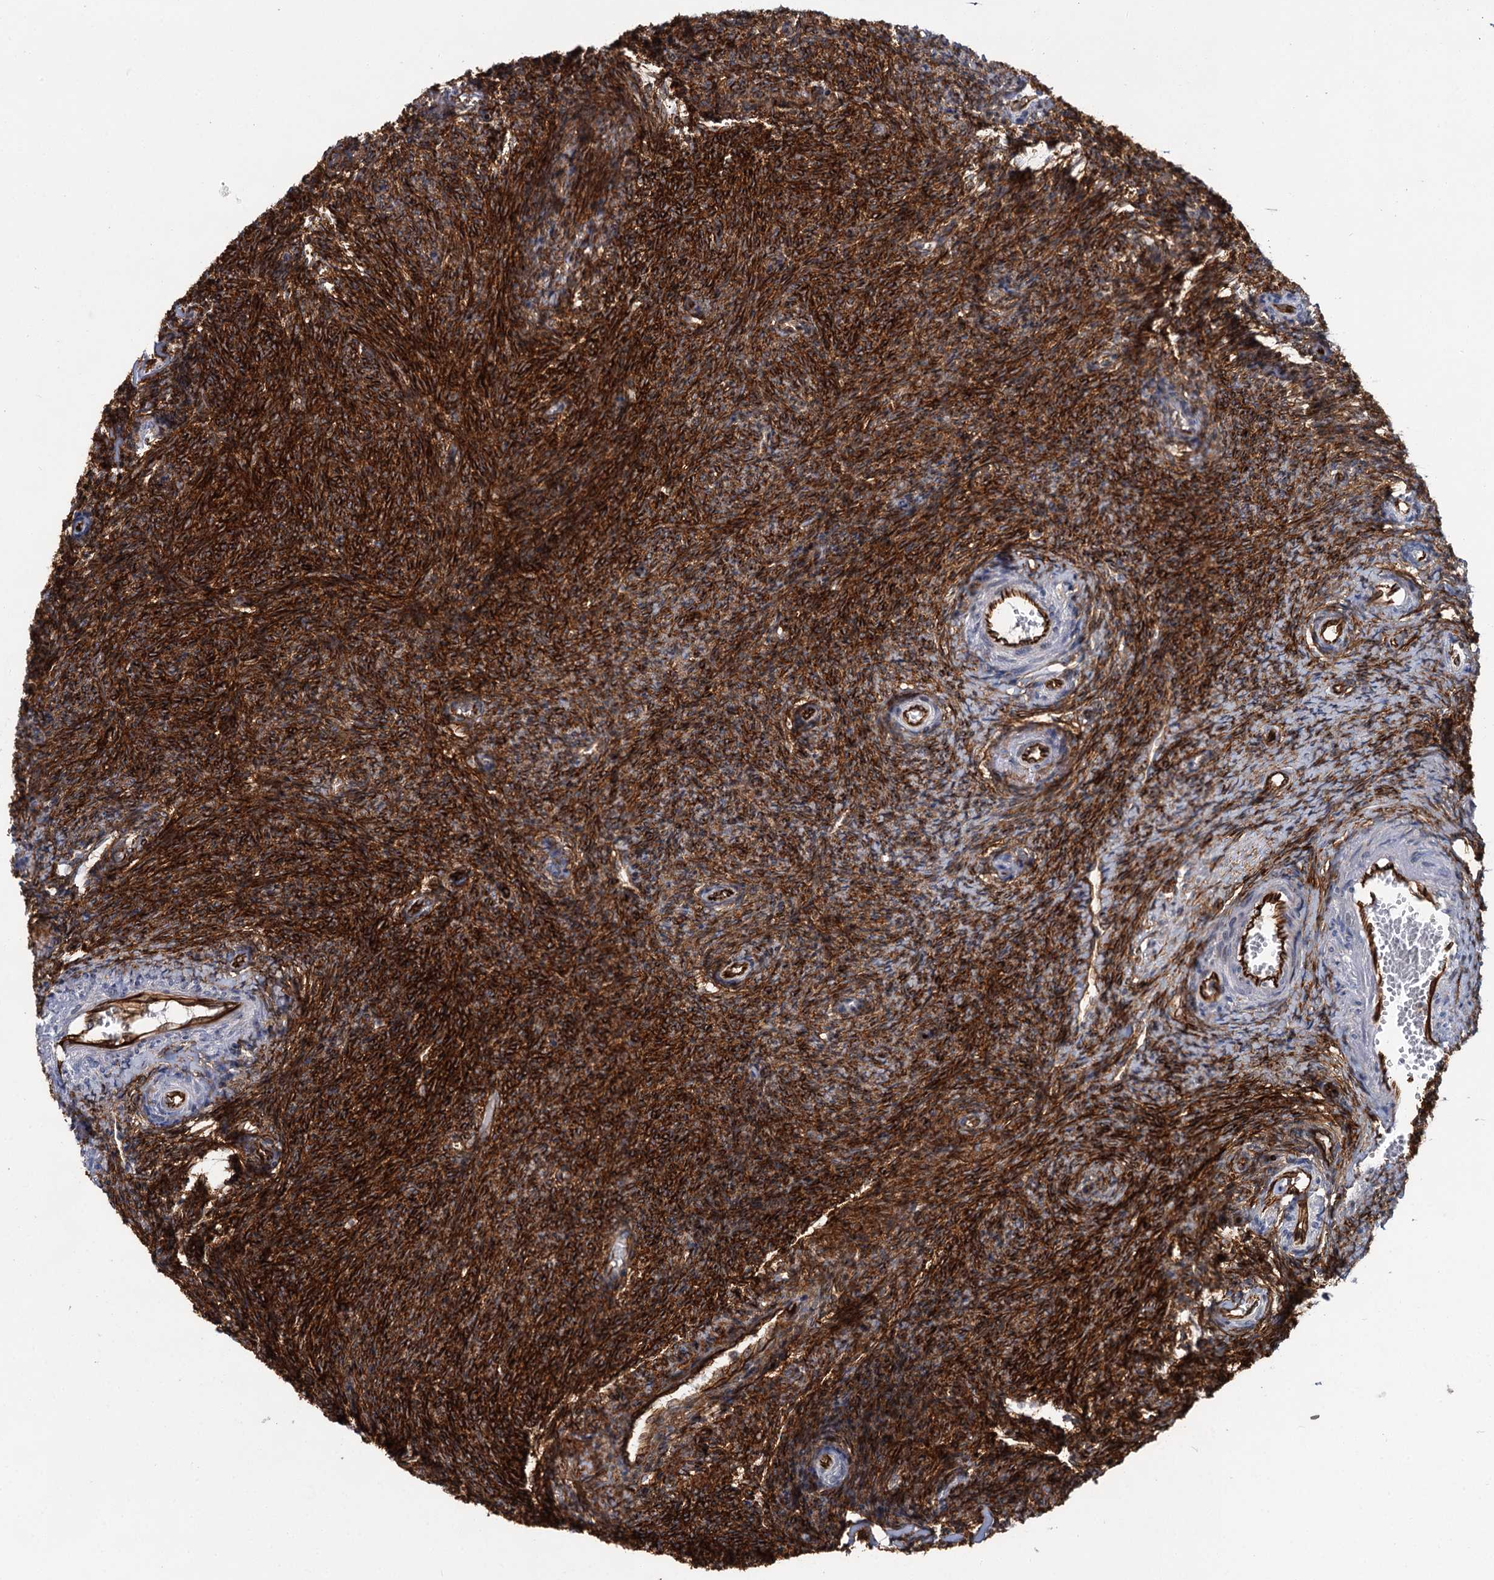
{"staining": {"intensity": "strong", "quantity": ">75%", "location": "cytoplasmic/membranous"}, "tissue": "ovary", "cell_type": "Ovarian stroma cells", "image_type": "normal", "snomed": [{"axis": "morphology", "description": "Normal tissue, NOS"}, {"axis": "topography", "description": "Ovary"}], "caption": "IHC micrograph of normal ovary: human ovary stained using IHC reveals high levels of strong protein expression localized specifically in the cytoplasmic/membranous of ovarian stroma cells, appearing as a cytoplasmic/membranous brown color.", "gene": "ABLIM1", "patient": {"sex": "female", "age": 44}}